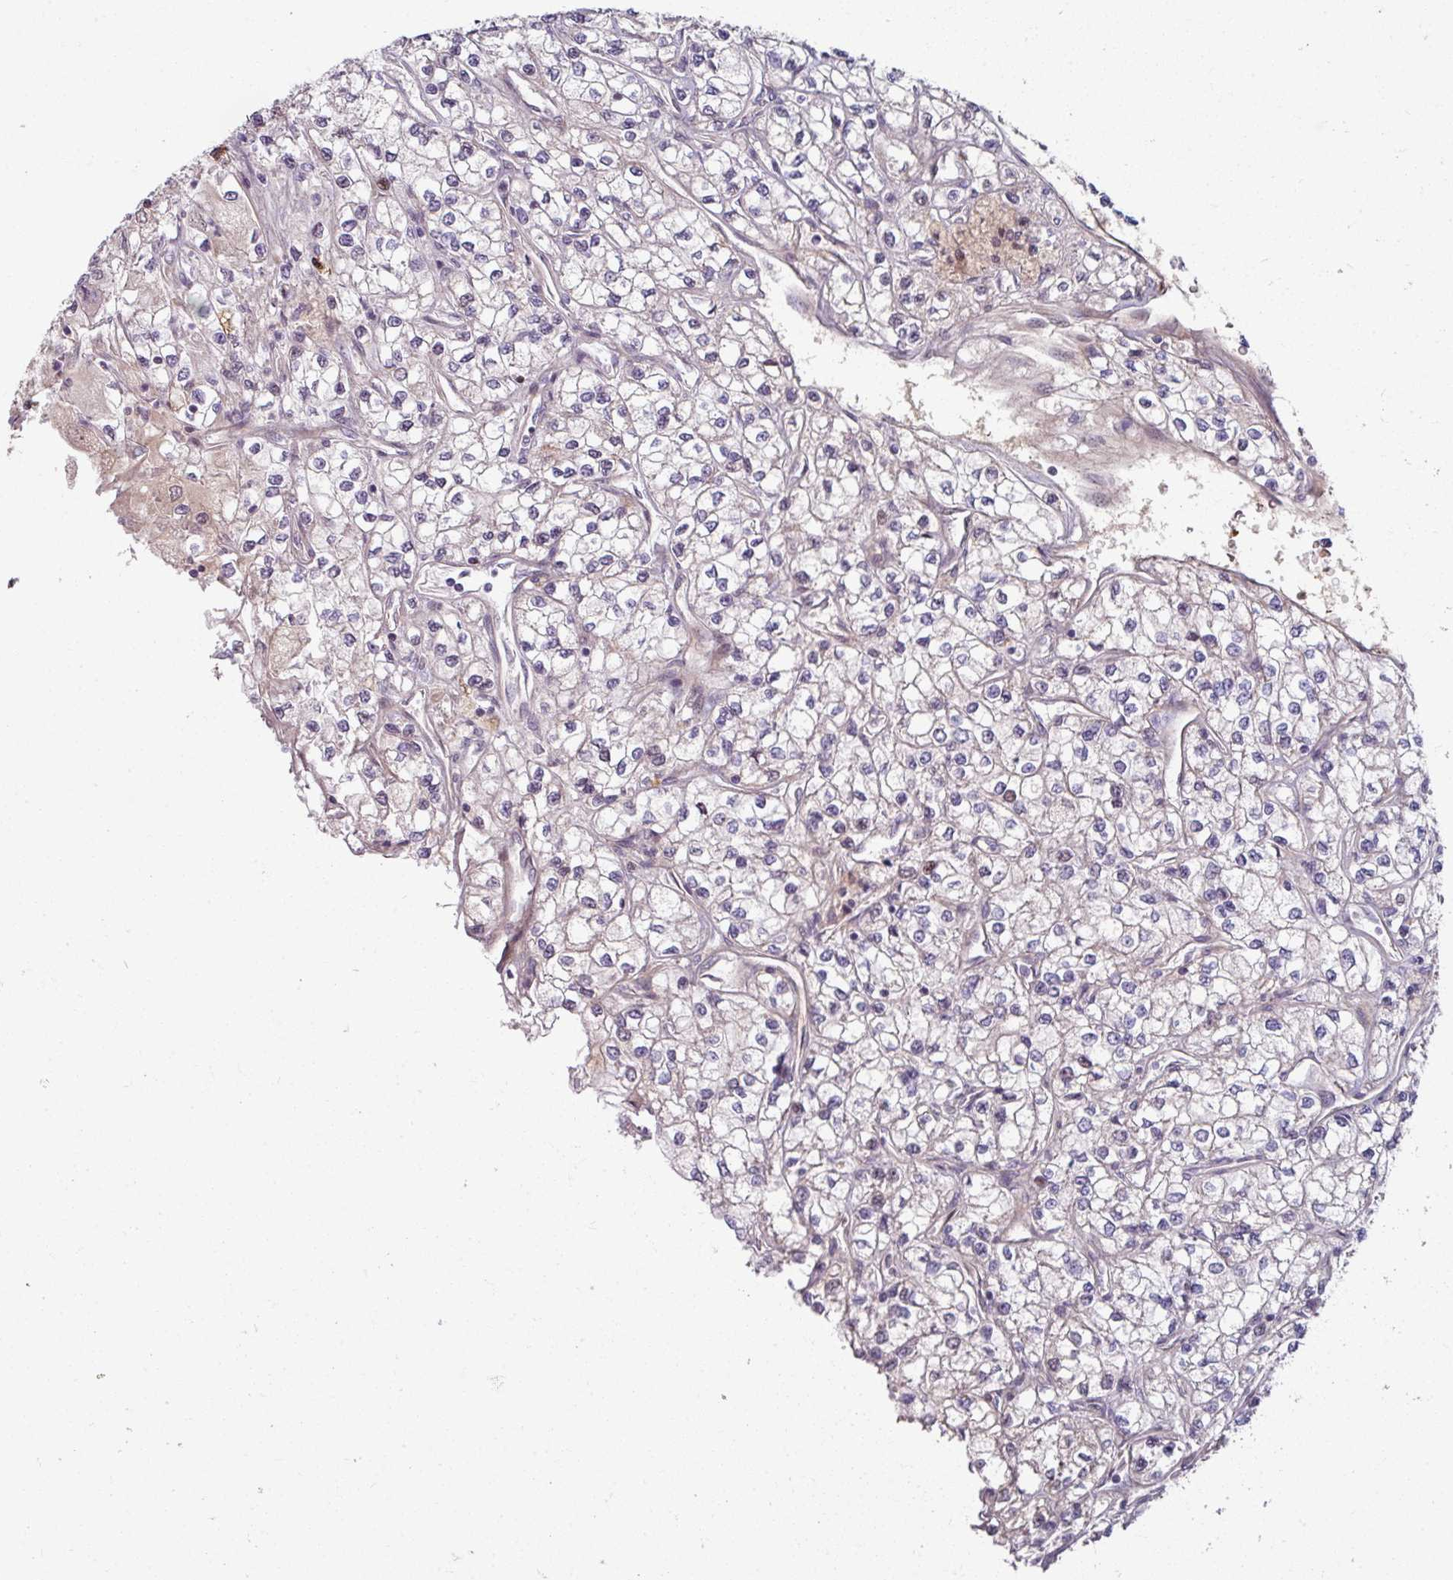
{"staining": {"intensity": "weak", "quantity": "<25%", "location": "cytoplasmic/membranous"}, "tissue": "renal cancer", "cell_type": "Tumor cells", "image_type": "cancer", "snomed": [{"axis": "morphology", "description": "Adenocarcinoma, NOS"}, {"axis": "topography", "description": "Kidney"}], "caption": "This is a photomicrograph of immunohistochemistry staining of renal cancer, which shows no positivity in tumor cells.", "gene": "KLC3", "patient": {"sex": "male", "age": 80}}